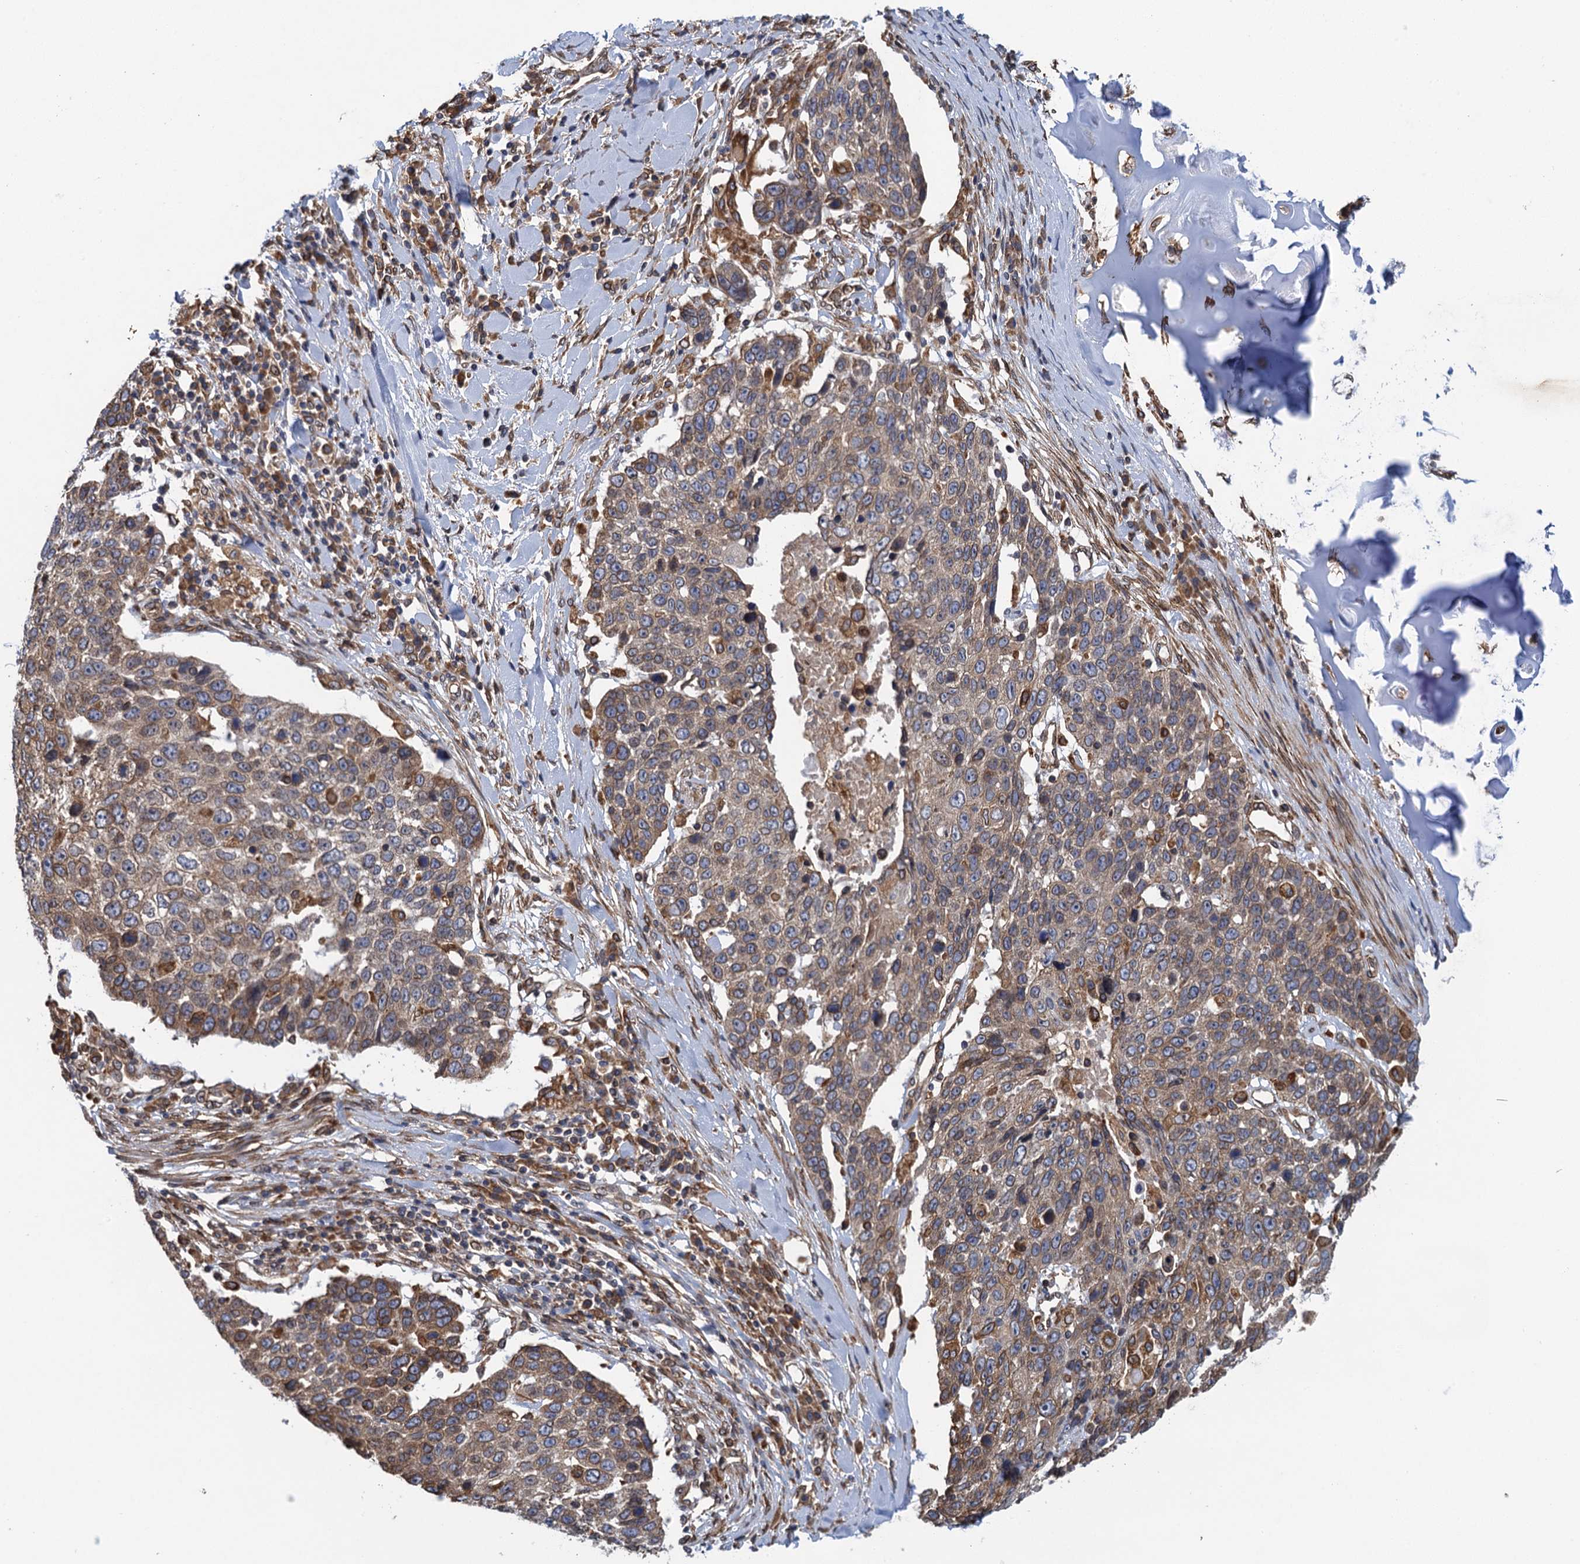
{"staining": {"intensity": "moderate", "quantity": ">75%", "location": "cytoplasmic/membranous"}, "tissue": "lung cancer", "cell_type": "Tumor cells", "image_type": "cancer", "snomed": [{"axis": "morphology", "description": "Squamous cell carcinoma, NOS"}, {"axis": "topography", "description": "Lung"}], "caption": "Tumor cells show moderate cytoplasmic/membranous staining in about >75% of cells in lung squamous cell carcinoma.", "gene": "ARMC5", "patient": {"sex": "male", "age": 66}}